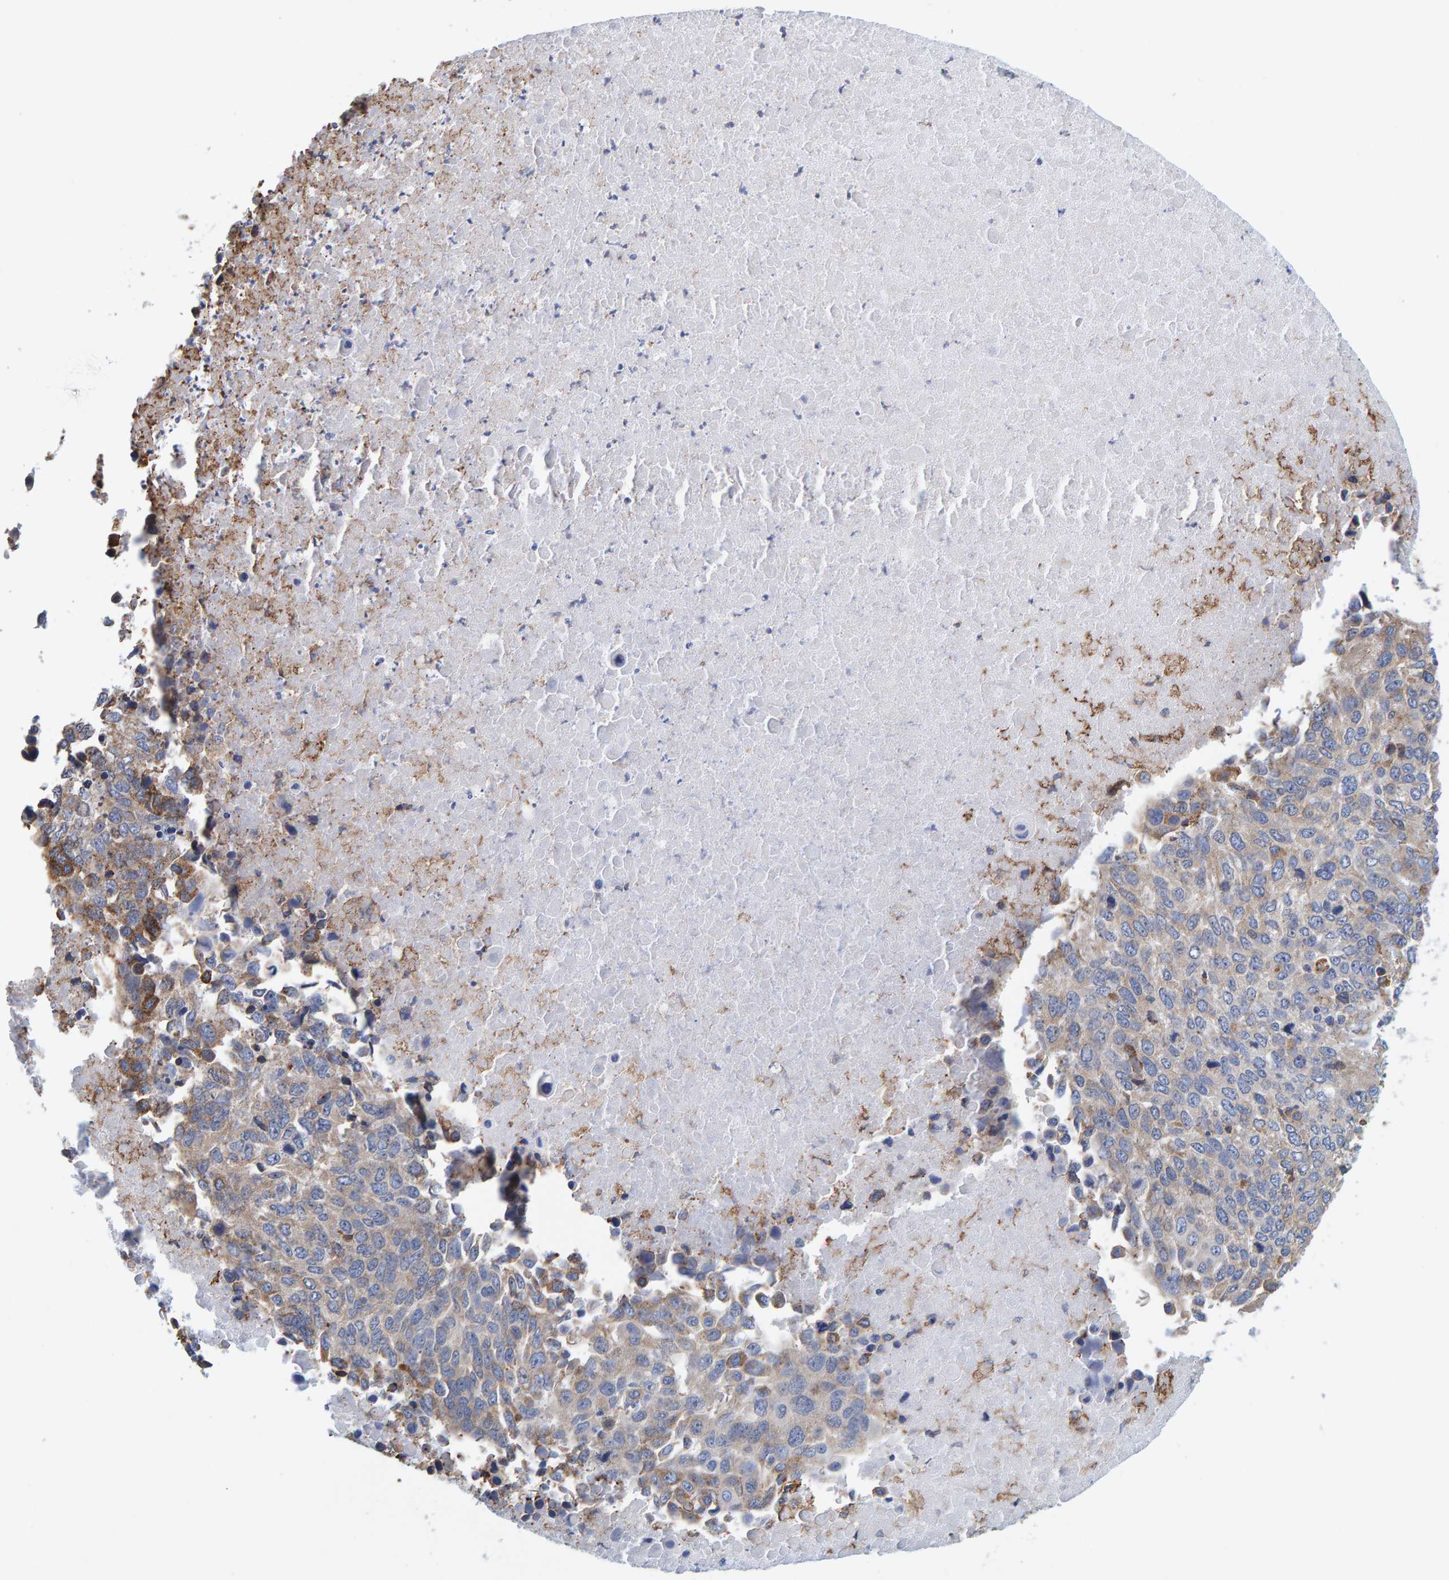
{"staining": {"intensity": "weak", "quantity": "<25%", "location": "cytoplasmic/membranous"}, "tissue": "lung cancer", "cell_type": "Tumor cells", "image_type": "cancer", "snomed": [{"axis": "morphology", "description": "Squamous cell carcinoma, NOS"}, {"axis": "topography", "description": "Lung"}], "caption": "Tumor cells show no significant staining in lung squamous cell carcinoma. (DAB IHC visualized using brightfield microscopy, high magnification).", "gene": "SGPL1", "patient": {"sex": "male", "age": 66}}